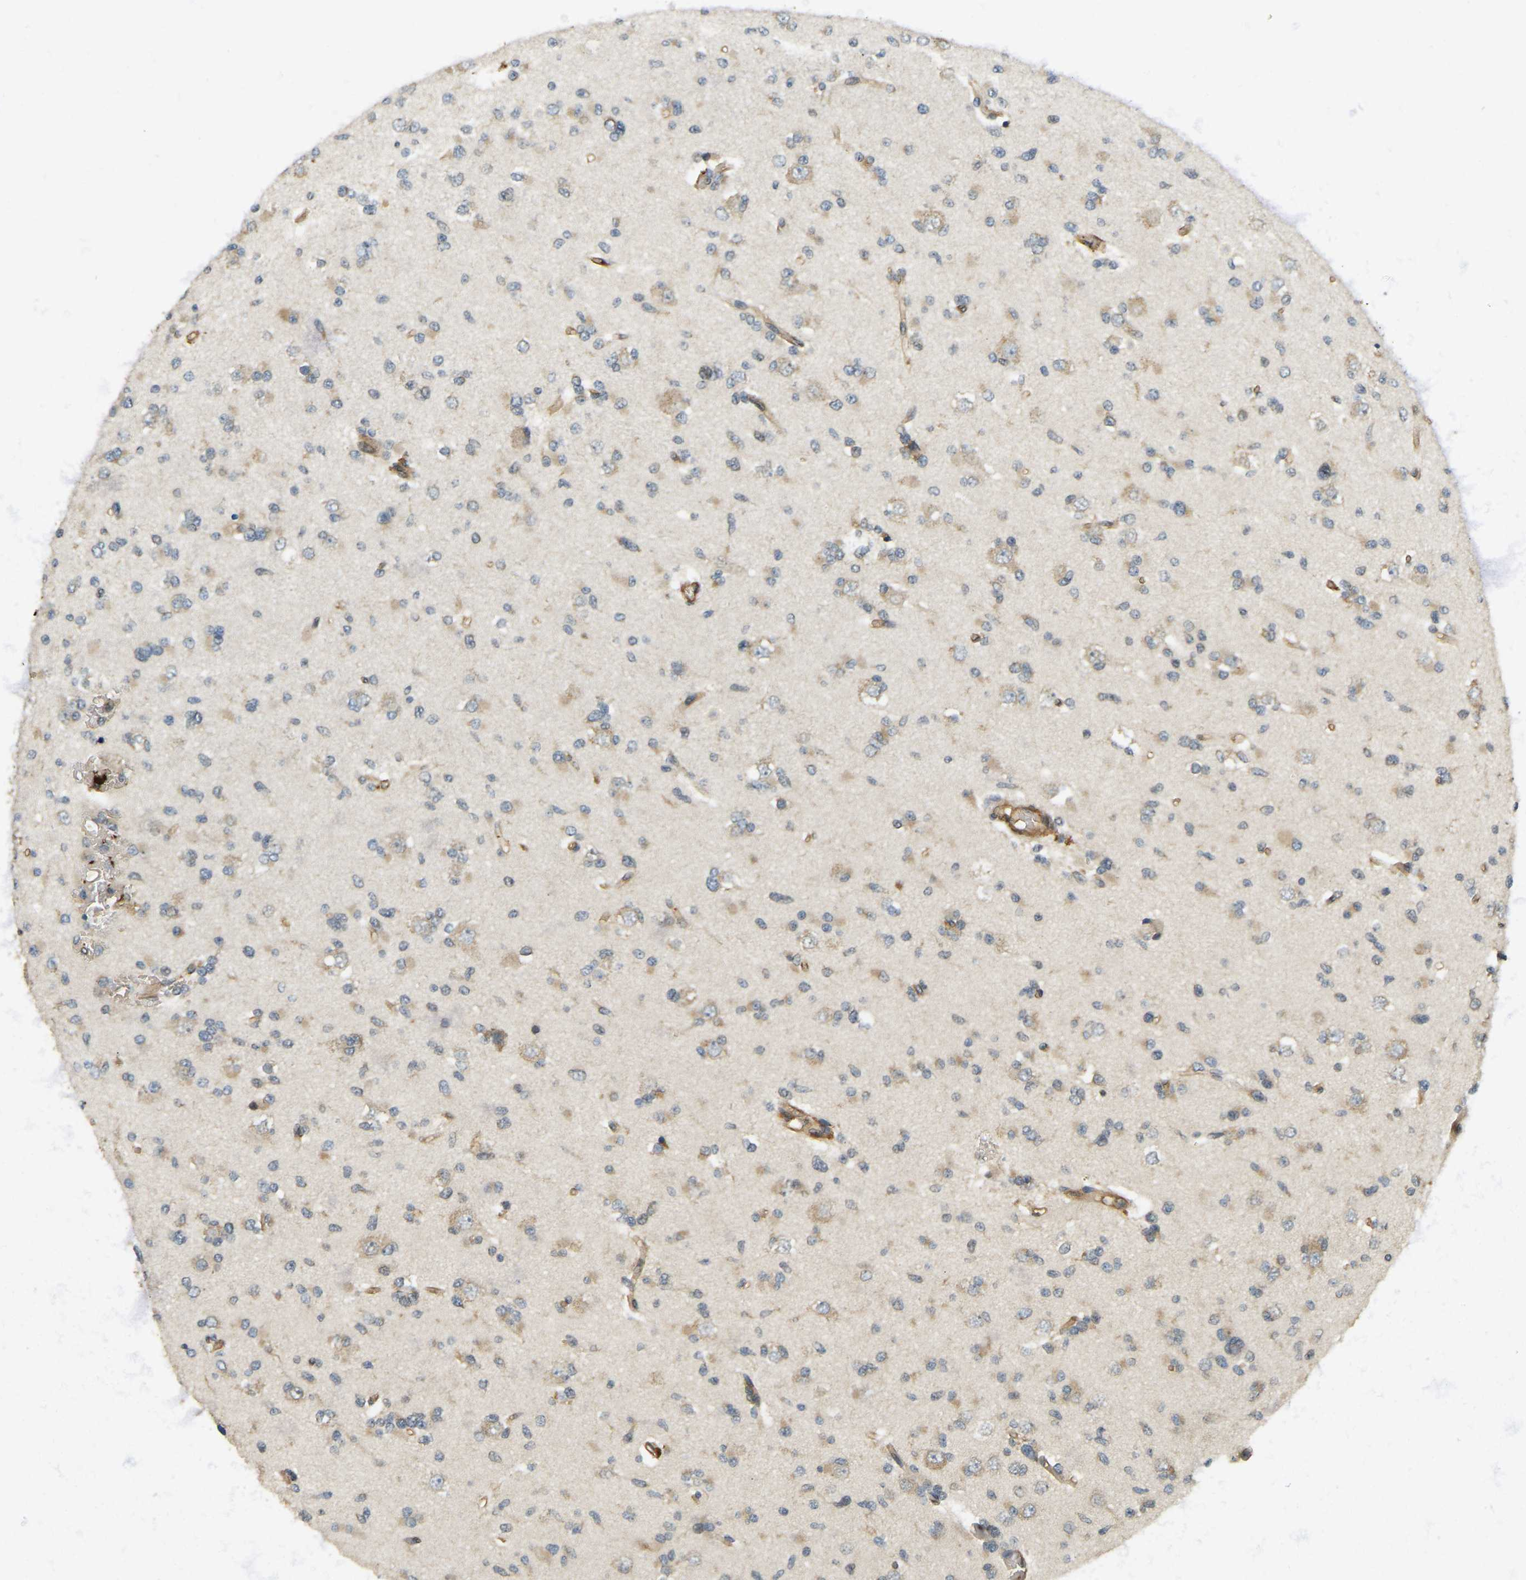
{"staining": {"intensity": "weak", "quantity": "25%-75%", "location": "cytoplasmic/membranous"}, "tissue": "glioma", "cell_type": "Tumor cells", "image_type": "cancer", "snomed": [{"axis": "morphology", "description": "Glioma, malignant, Low grade"}, {"axis": "topography", "description": "Brain"}], "caption": "Immunohistochemistry (IHC) (DAB) staining of human glioma displays weak cytoplasmic/membranous protein expression in approximately 25%-75% of tumor cells.", "gene": "ERGIC1", "patient": {"sex": "female", "age": 22}}